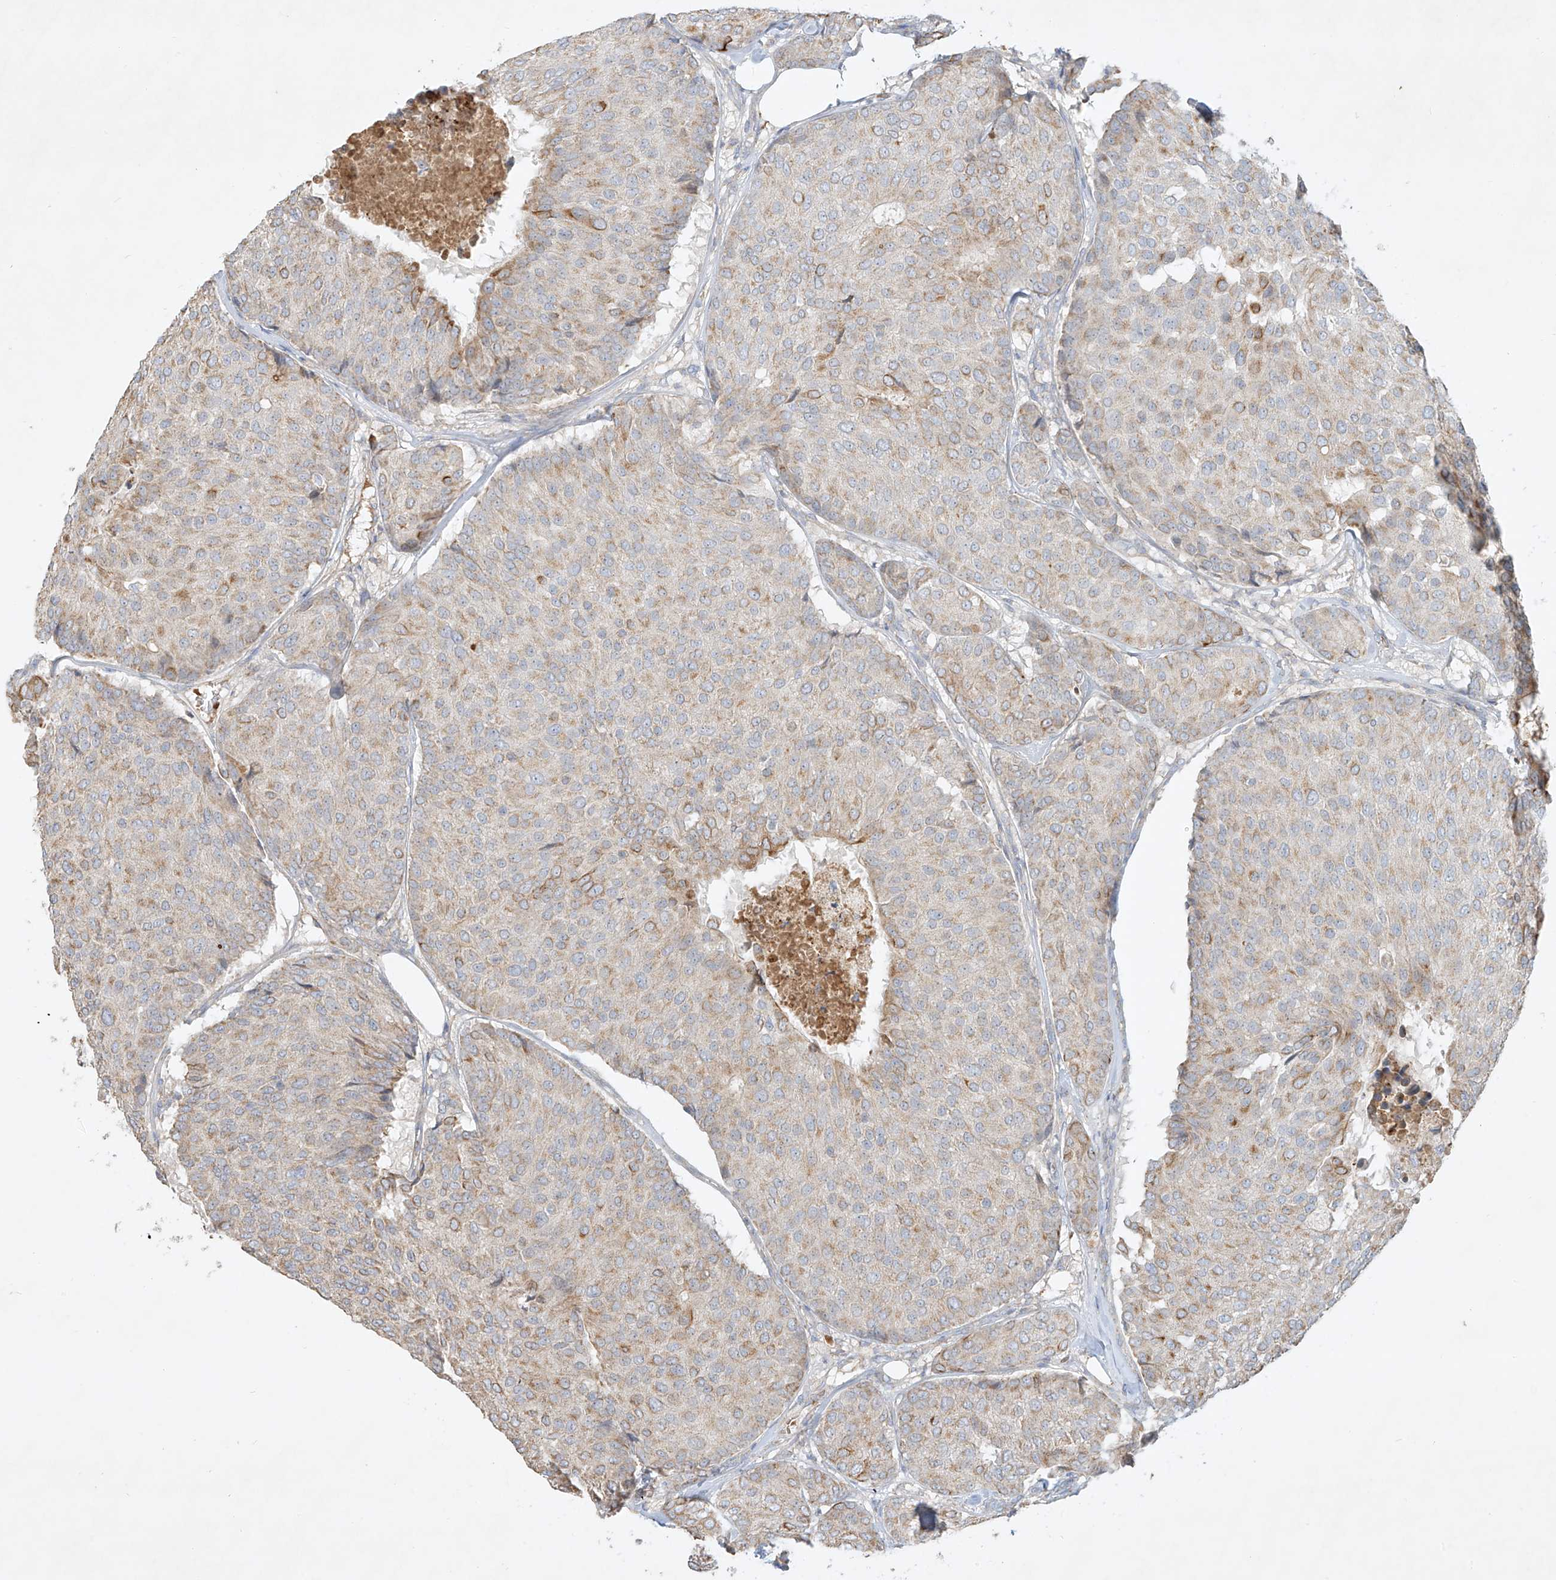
{"staining": {"intensity": "moderate", "quantity": "<25%", "location": "cytoplasmic/membranous"}, "tissue": "breast cancer", "cell_type": "Tumor cells", "image_type": "cancer", "snomed": [{"axis": "morphology", "description": "Duct carcinoma"}, {"axis": "topography", "description": "Breast"}], "caption": "Immunohistochemistry micrograph of infiltrating ductal carcinoma (breast) stained for a protein (brown), which displays low levels of moderate cytoplasmic/membranous positivity in approximately <25% of tumor cells.", "gene": "KPNA7", "patient": {"sex": "female", "age": 75}}